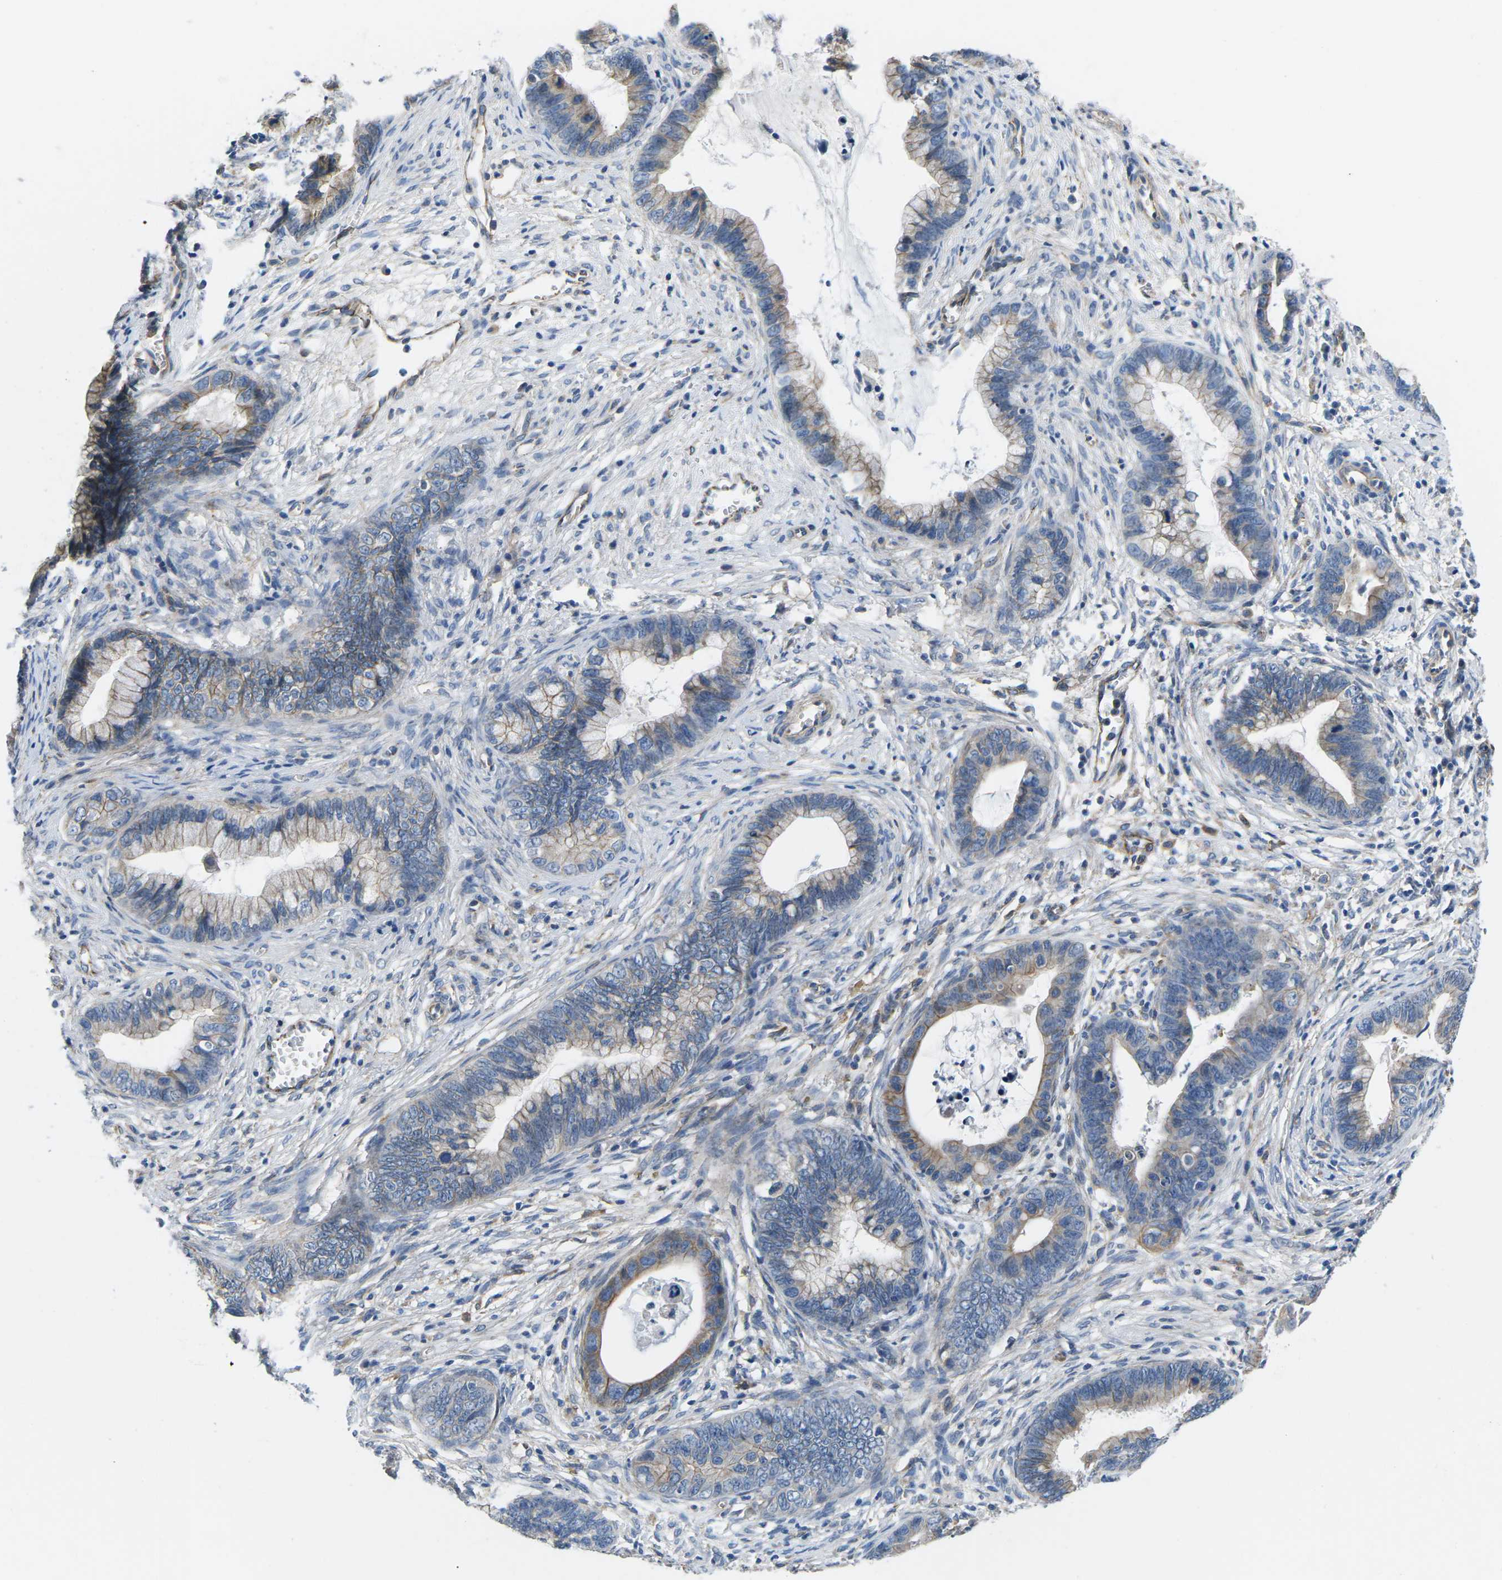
{"staining": {"intensity": "moderate", "quantity": ">75%", "location": "cytoplasmic/membranous"}, "tissue": "cervical cancer", "cell_type": "Tumor cells", "image_type": "cancer", "snomed": [{"axis": "morphology", "description": "Adenocarcinoma, NOS"}, {"axis": "topography", "description": "Cervix"}], "caption": "Moderate cytoplasmic/membranous positivity is present in approximately >75% of tumor cells in cervical cancer.", "gene": "CTNND1", "patient": {"sex": "female", "age": 44}}